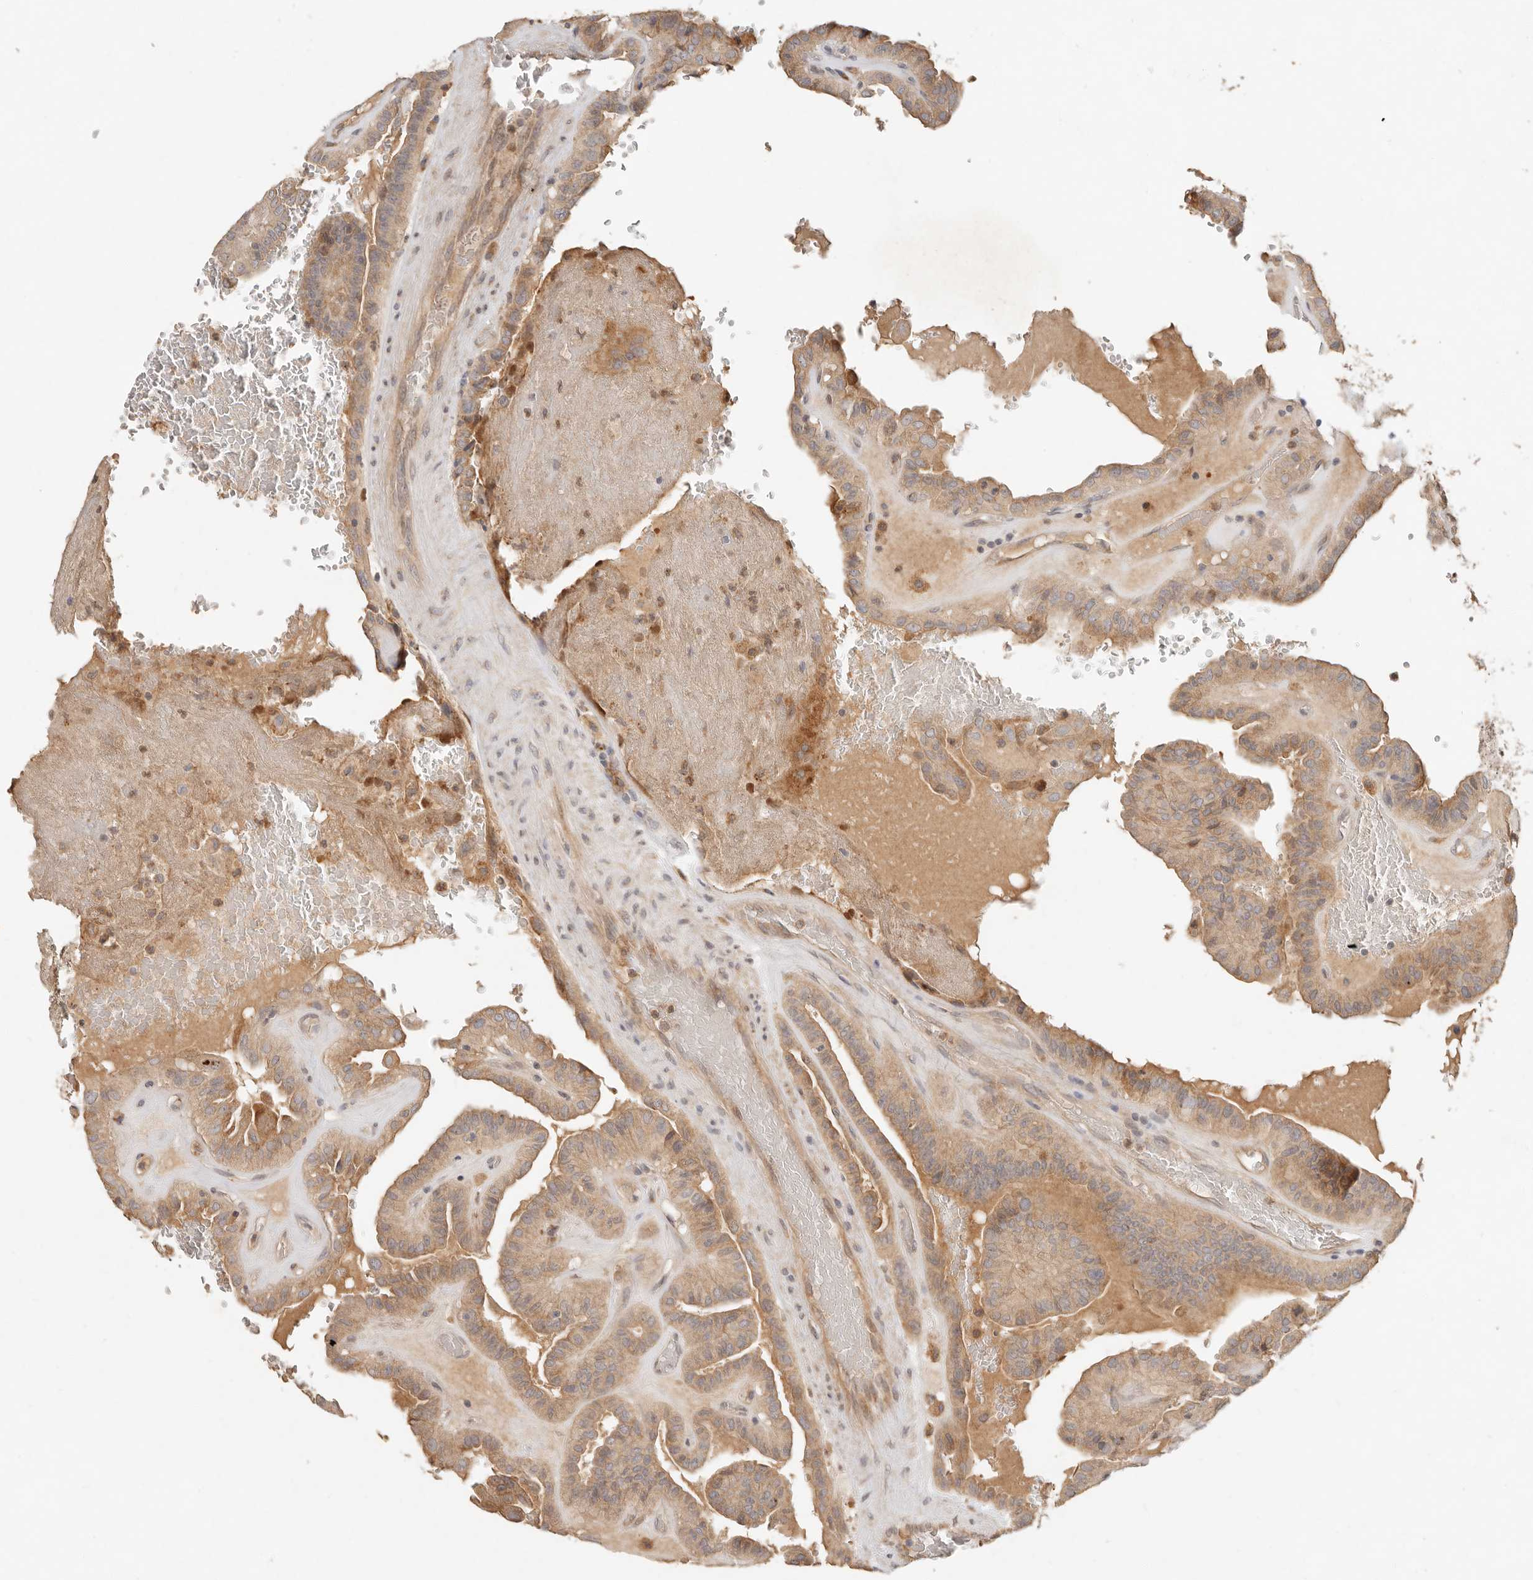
{"staining": {"intensity": "moderate", "quantity": ">75%", "location": "cytoplasmic/membranous"}, "tissue": "thyroid cancer", "cell_type": "Tumor cells", "image_type": "cancer", "snomed": [{"axis": "morphology", "description": "Papillary adenocarcinoma, NOS"}, {"axis": "topography", "description": "Thyroid gland"}], "caption": "Immunohistochemical staining of human thyroid cancer (papillary adenocarcinoma) displays medium levels of moderate cytoplasmic/membranous expression in about >75% of tumor cells.", "gene": "ARHGEF10L", "patient": {"sex": "male", "age": 77}}